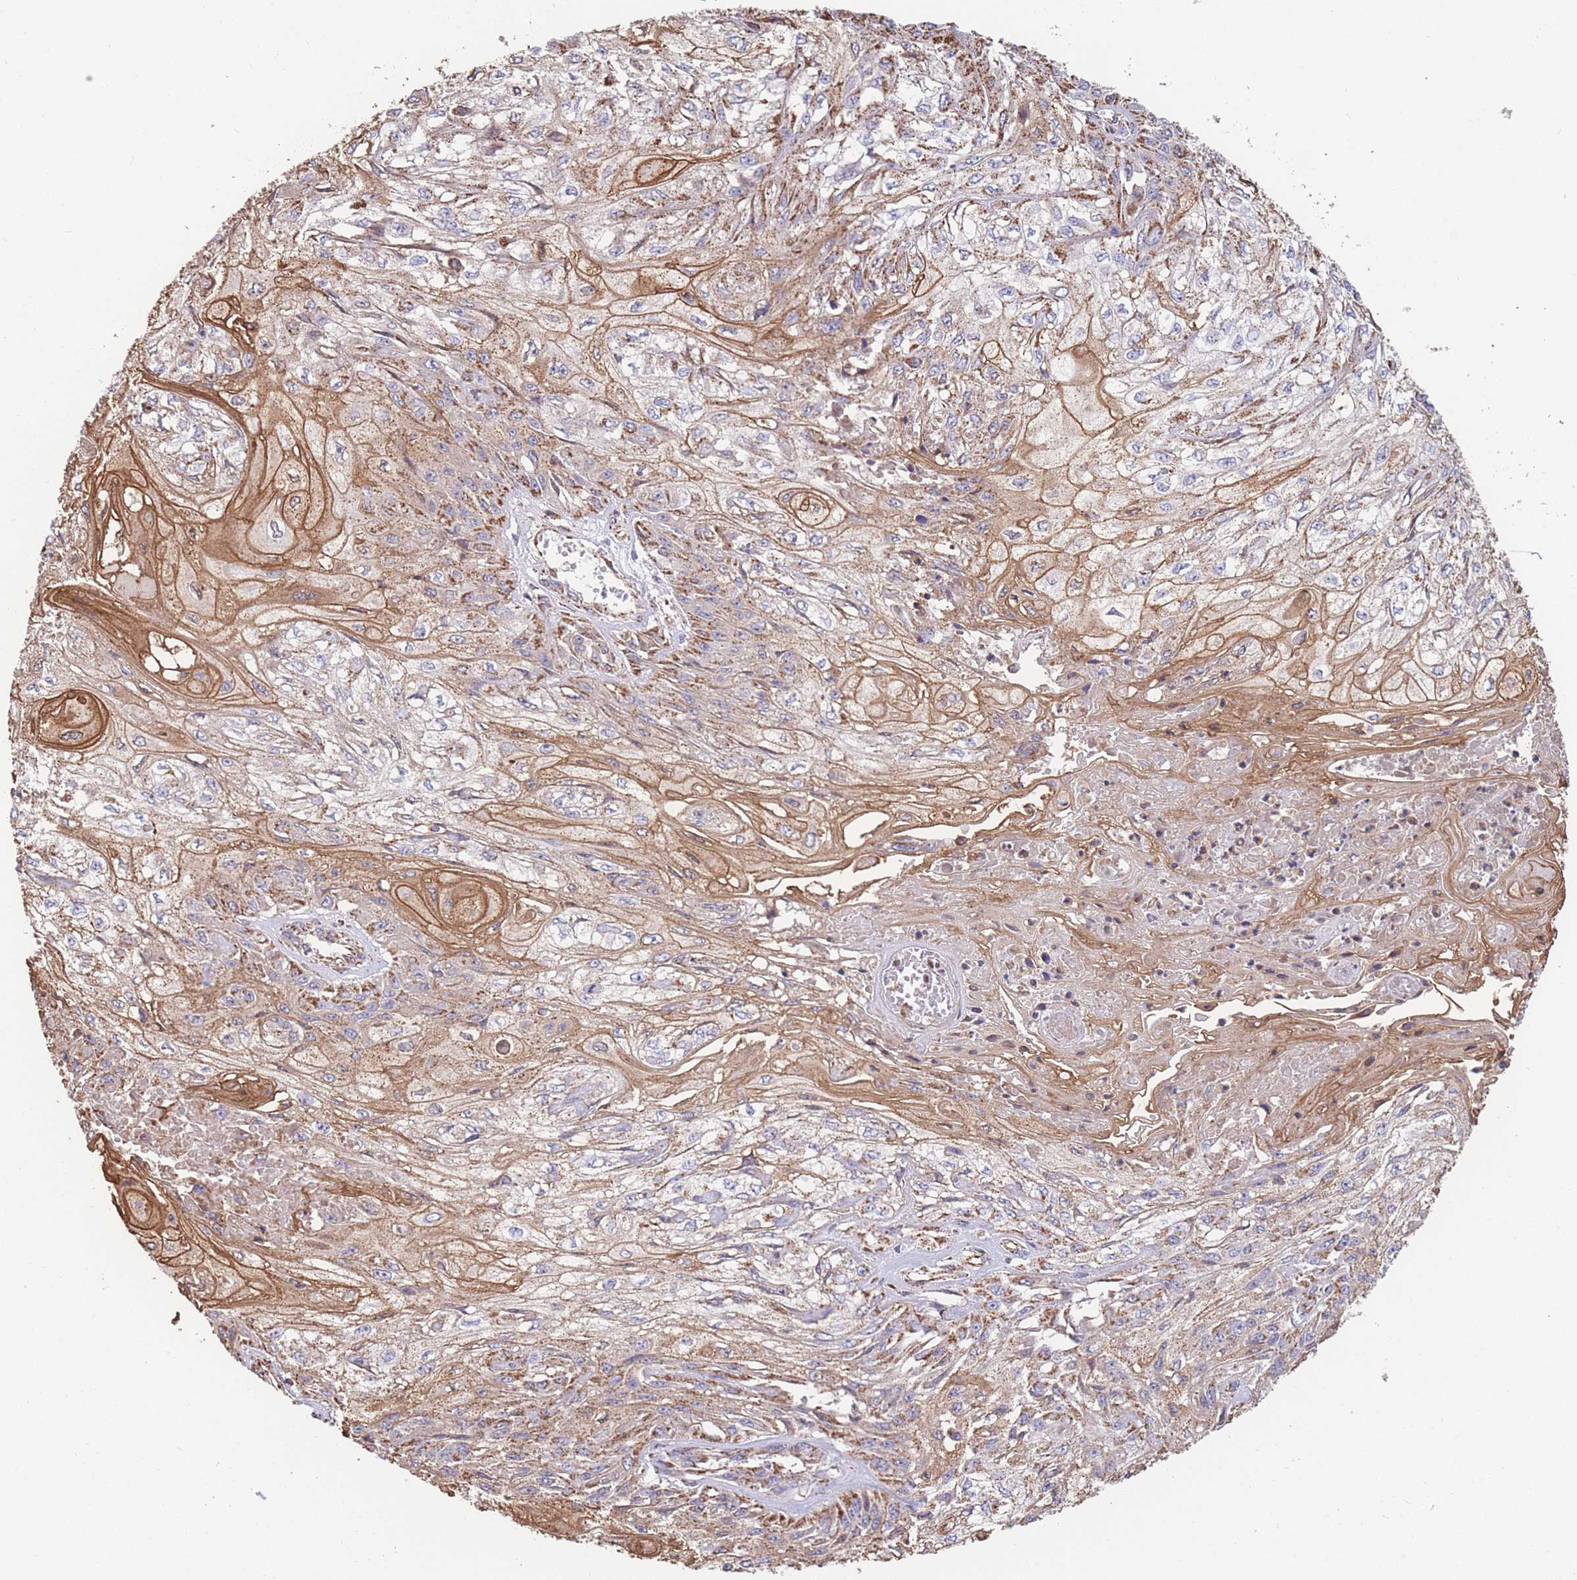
{"staining": {"intensity": "moderate", "quantity": ">75%", "location": "cytoplasmic/membranous"}, "tissue": "skin cancer", "cell_type": "Tumor cells", "image_type": "cancer", "snomed": [{"axis": "morphology", "description": "Squamous cell carcinoma, NOS"}, {"axis": "morphology", "description": "Squamous cell carcinoma, metastatic, NOS"}, {"axis": "topography", "description": "Skin"}, {"axis": "topography", "description": "Lymph node"}], "caption": "Immunohistochemistry staining of skin cancer, which shows medium levels of moderate cytoplasmic/membranous expression in approximately >75% of tumor cells indicating moderate cytoplasmic/membranous protein staining. The staining was performed using DAB (3,3'-diaminobenzidine) (brown) for protein detection and nuclei were counterstained in hematoxylin (blue).", "gene": "FKBP8", "patient": {"sex": "male", "age": 75}}